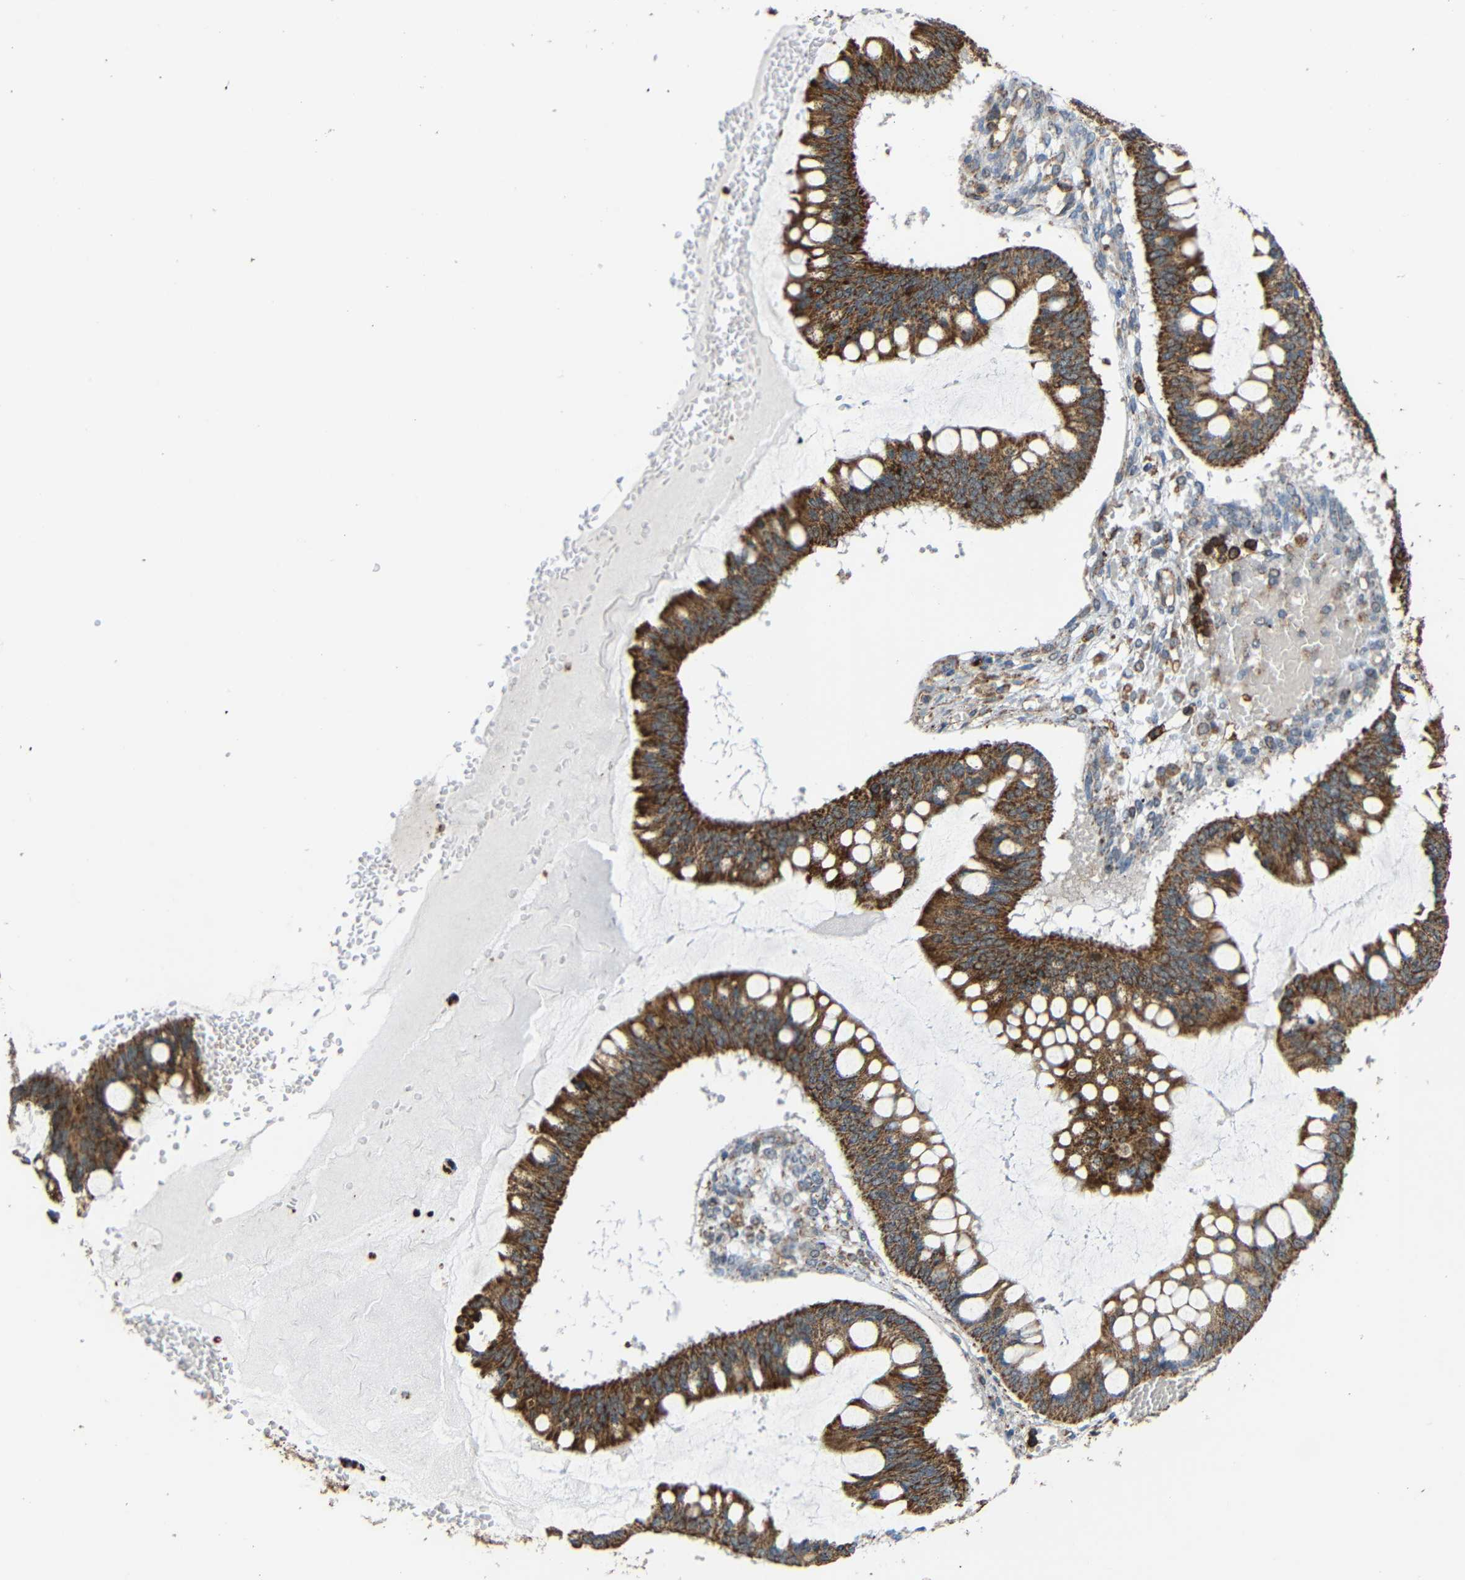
{"staining": {"intensity": "moderate", "quantity": ">75%", "location": "cytoplasmic/membranous"}, "tissue": "ovarian cancer", "cell_type": "Tumor cells", "image_type": "cancer", "snomed": [{"axis": "morphology", "description": "Cystadenocarcinoma, mucinous, NOS"}, {"axis": "topography", "description": "Ovary"}], "caption": "A medium amount of moderate cytoplasmic/membranous staining is present in approximately >75% of tumor cells in mucinous cystadenocarcinoma (ovarian) tissue. (DAB (3,3'-diaminobenzidine) IHC, brown staining for protein, blue staining for nuclei).", "gene": "C1GALT1", "patient": {"sex": "female", "age": 73}}